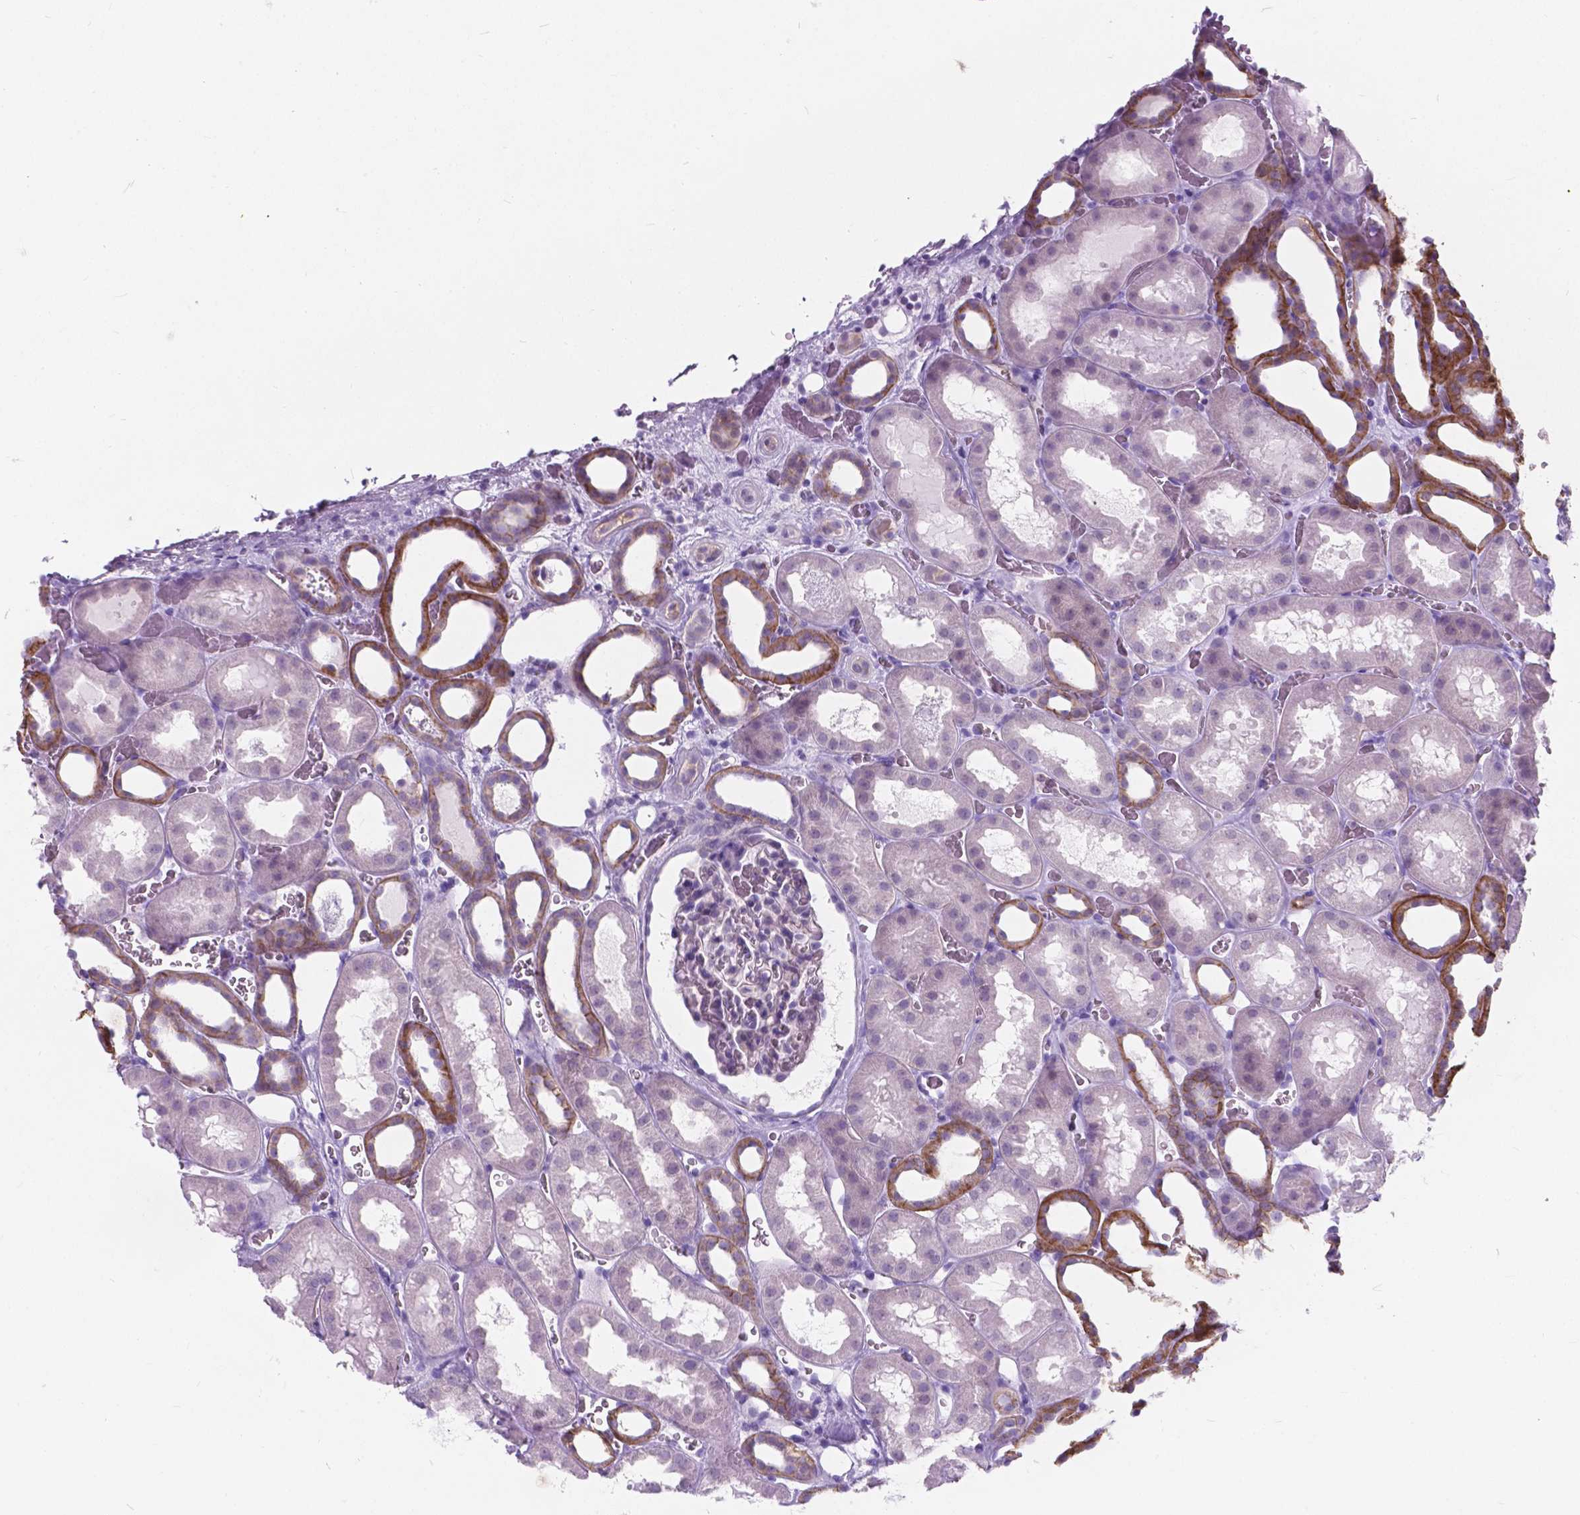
{"staining": {"intensity": "moderate", "quantity": "25%-75%", "location": "cytoplasmic/membranous"}, "tissue": "kidney", "cell_type": "Cells in glomeruli", "image_type": "normal", "snomed": [{"axis": "morphology", "description": "Normal tissue, NOS"}, {"axis": "topography", "description": "Kidney"}], "caption": "Immunohistochemistry (IHC) of unremarkable human kidney exhibits medium levels of moderate cytoplasmic/membranous expression in approximately 25%-75% of cells in glomeruli.", "gene": "KIAA0040", "patient": {"sex": "female", "age": 41}}